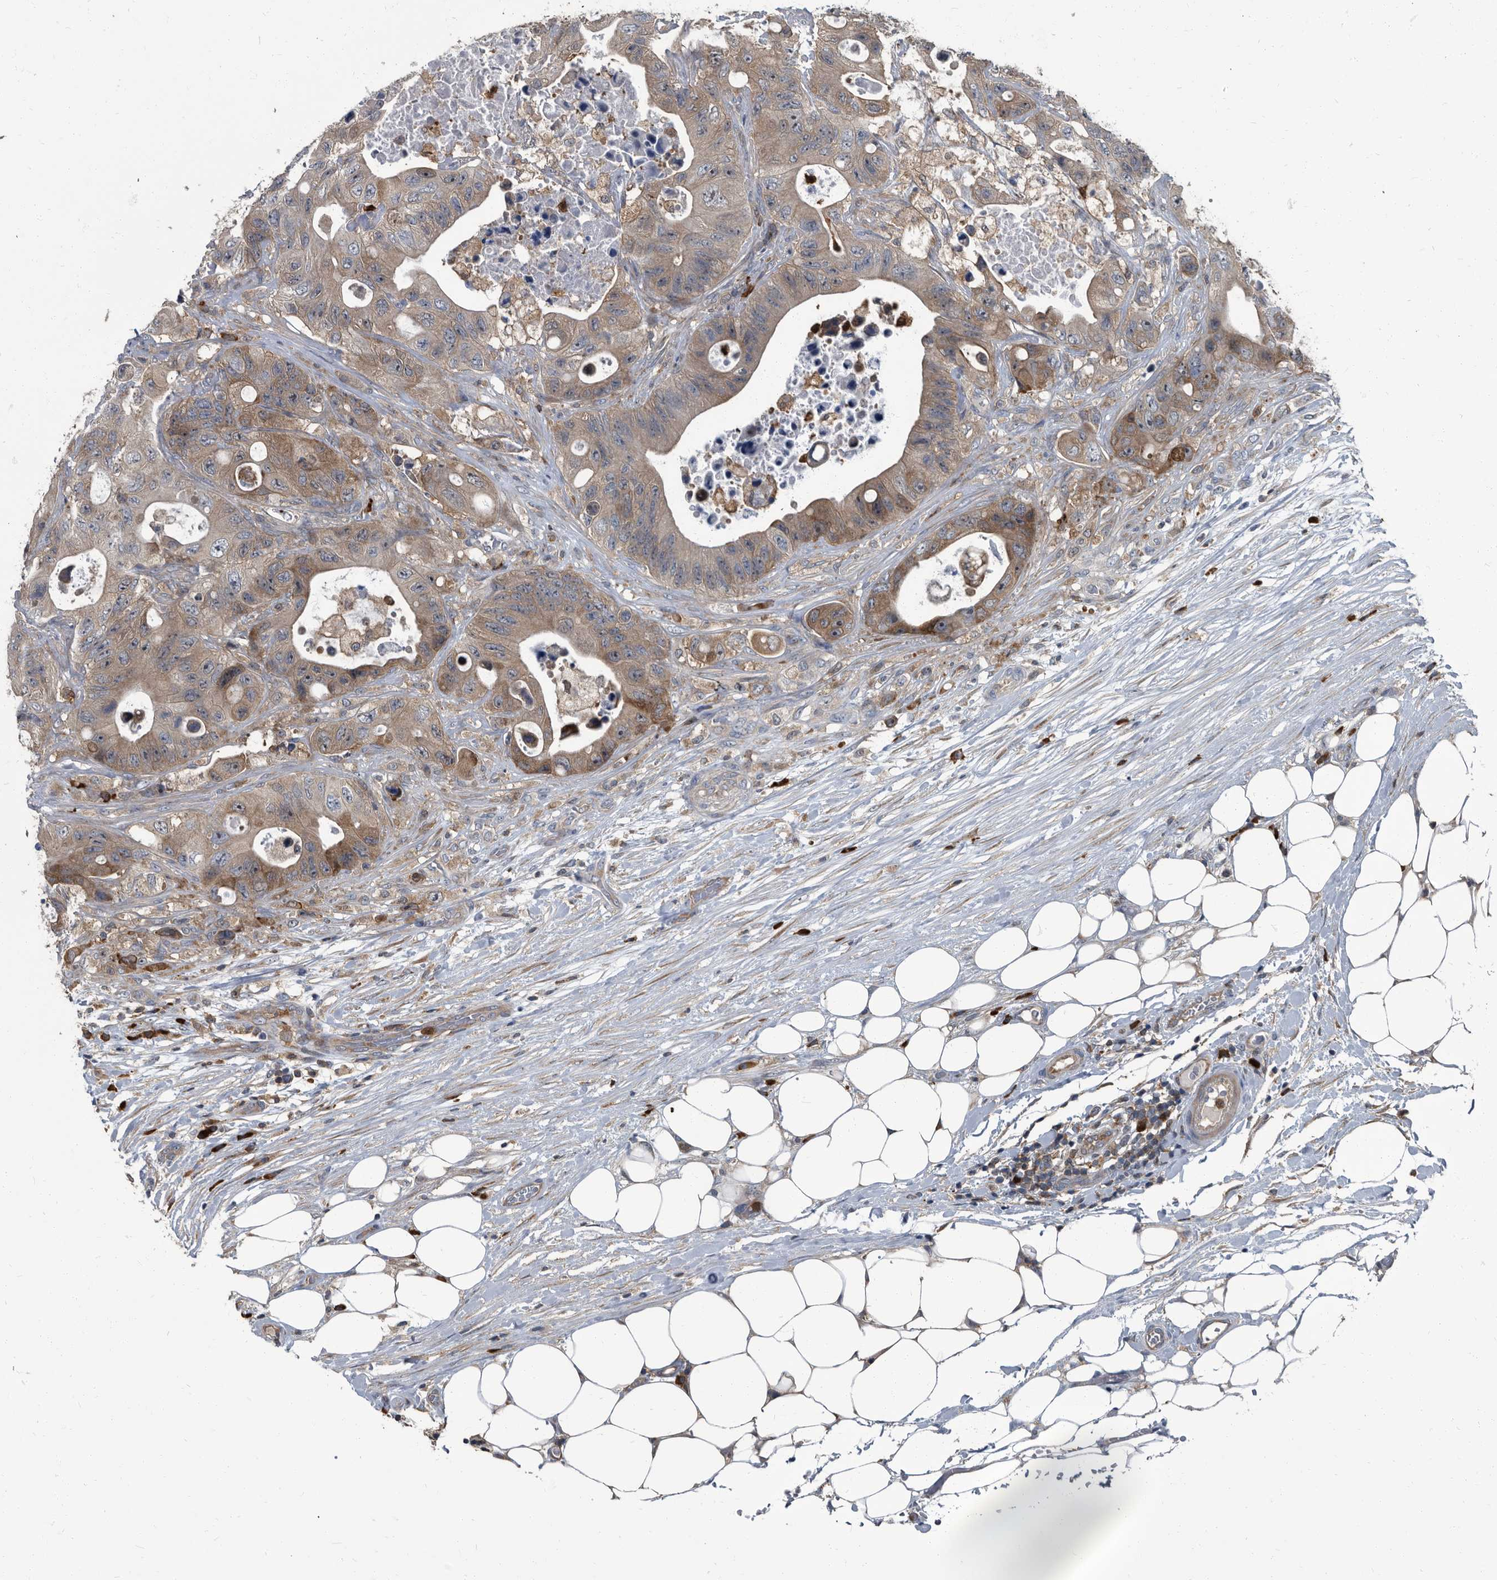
{"staining": {"intensity": "moderate", "quantity": ">75%", "location": "cytoplasmic/membranous"}, "tissue": "colorectal cancer", "cell_type": "Tumor cells", "image_type": "cancer", "snomed": [{"axis": "morphology", "description": "Adenocarcinoma, NOS"}, {"axis": "topography", "description": "Colon"}], "caption": "A photomicrograph showing moderate cytoplasmic/membranous positivity in about >75% of tumor cells in colorectal cancer (adenocarcinoma), as visualized by brown immunohistochemical staining.", "gene": "CDV3", "patient": {"sex": "female", "age": 46}}